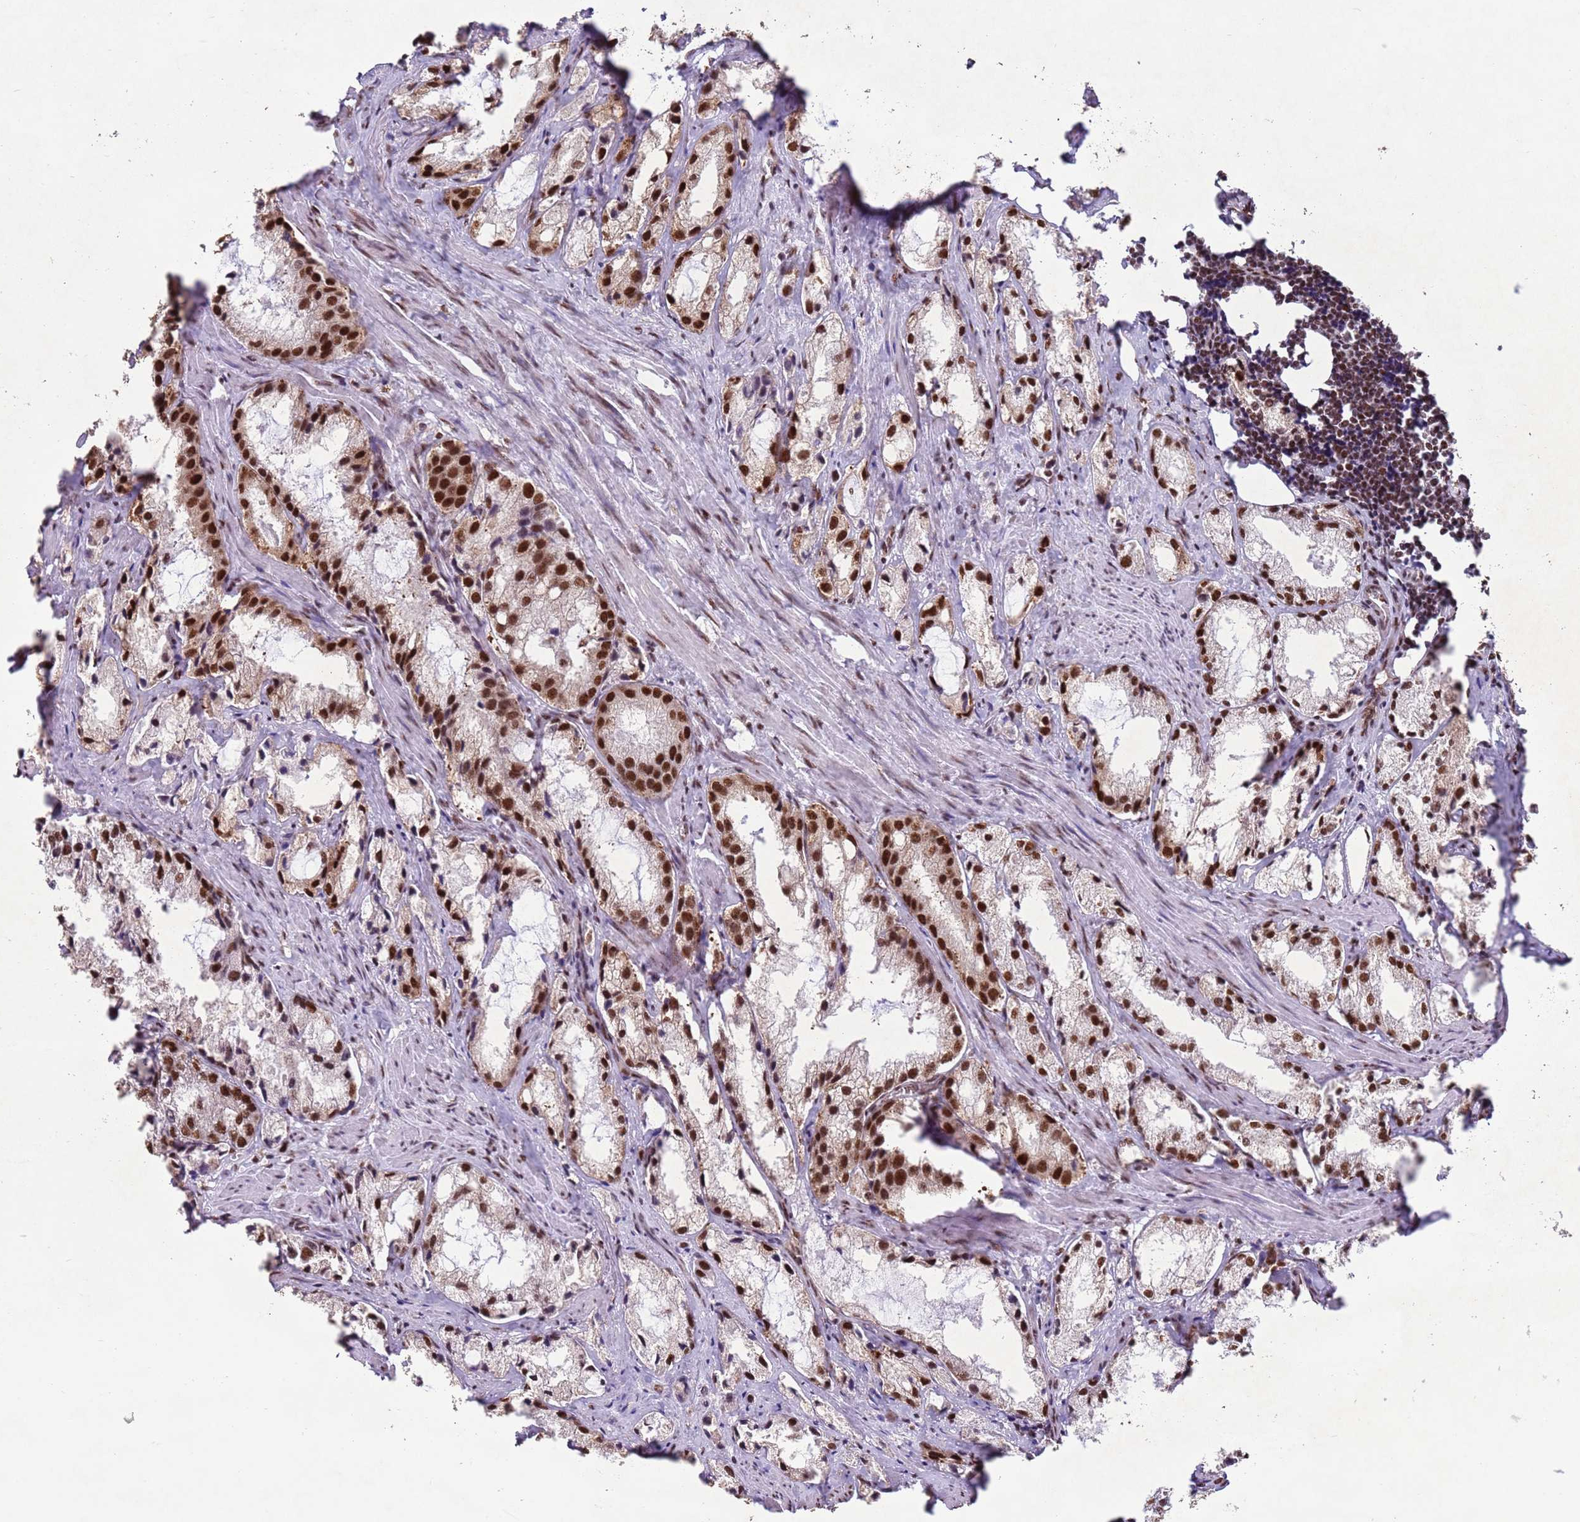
{"staining": {"intensity": "strong", "quantity": ">75%", "location": "nuclear"}, "tissue": "prostate cancer", "cell_type": "Tumor cells", "image_type": "cancer", "snomed": [{"axis": "morphology", "description": "Adenocarcinoma, High grade"}, {"axis": "topography", "description": "Prostate"}], "caption": "Prostate high-grade adenocarcinoma was stained to show a protein in brown. There is high levels of strong nuclear positivity in about >75% of tumor cells.", "gene": "ESF1", "patient": {"sex": "male", "age": 66}}